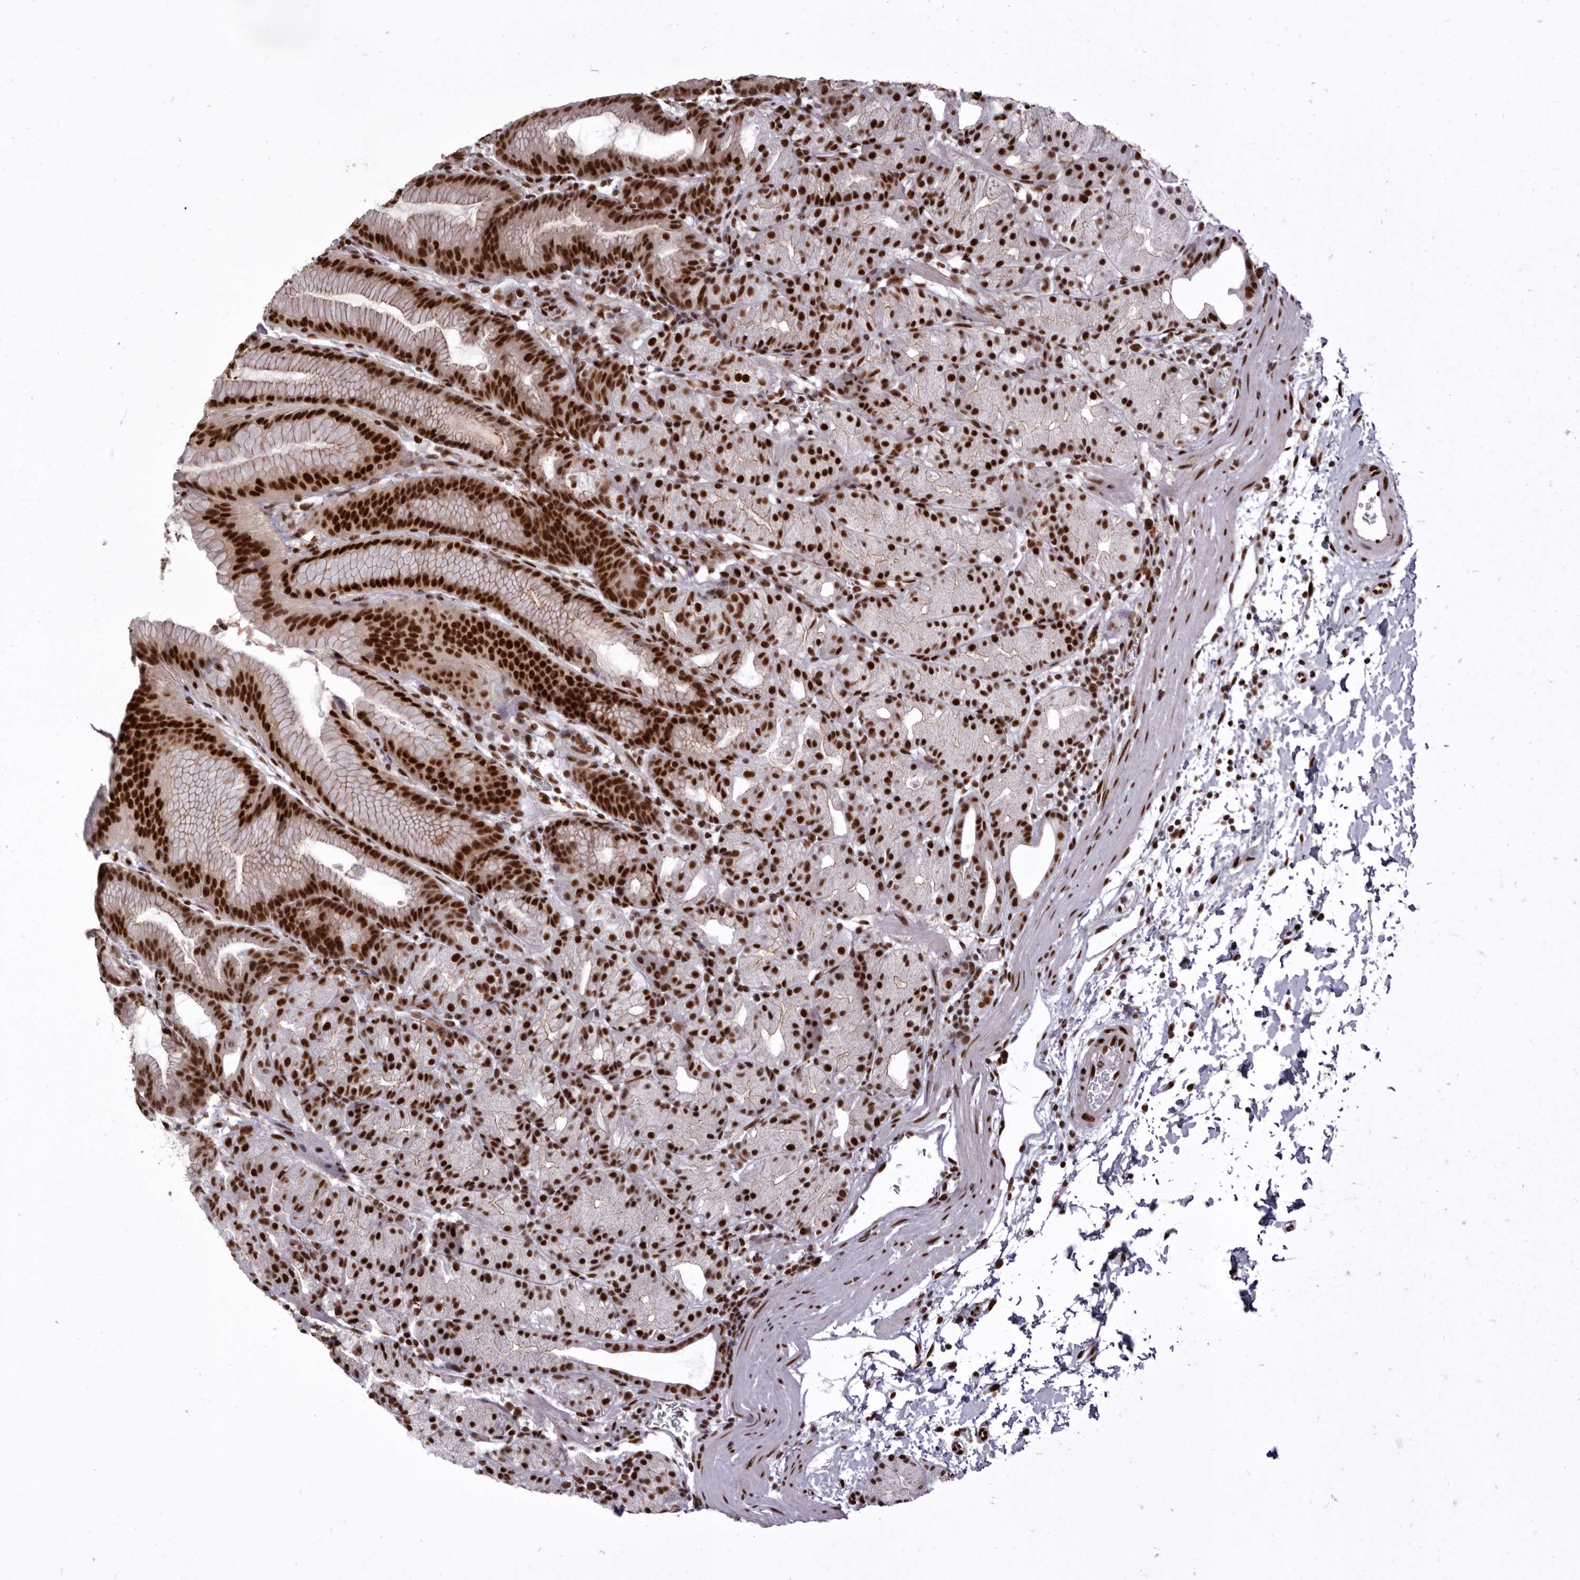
{"staining": {"intensity": "strong", "quantity": ">75%", "location": "nuclear"}, "tissue": "stomach", "cell_type": "Glandular cells", "image_type": "normal", "snomed": [{"axis": "morphology", "description": "Normal tissue, NOS"}, {"axis": "topography", "description": "Stomach, upper"}], "caption": "Protein analysis of normal stomach exhibits strong nuclear expression in approximately >75% of glandular cells.", "gene": "CHTOP", "patient": {"sex": "male", "age": 48}}